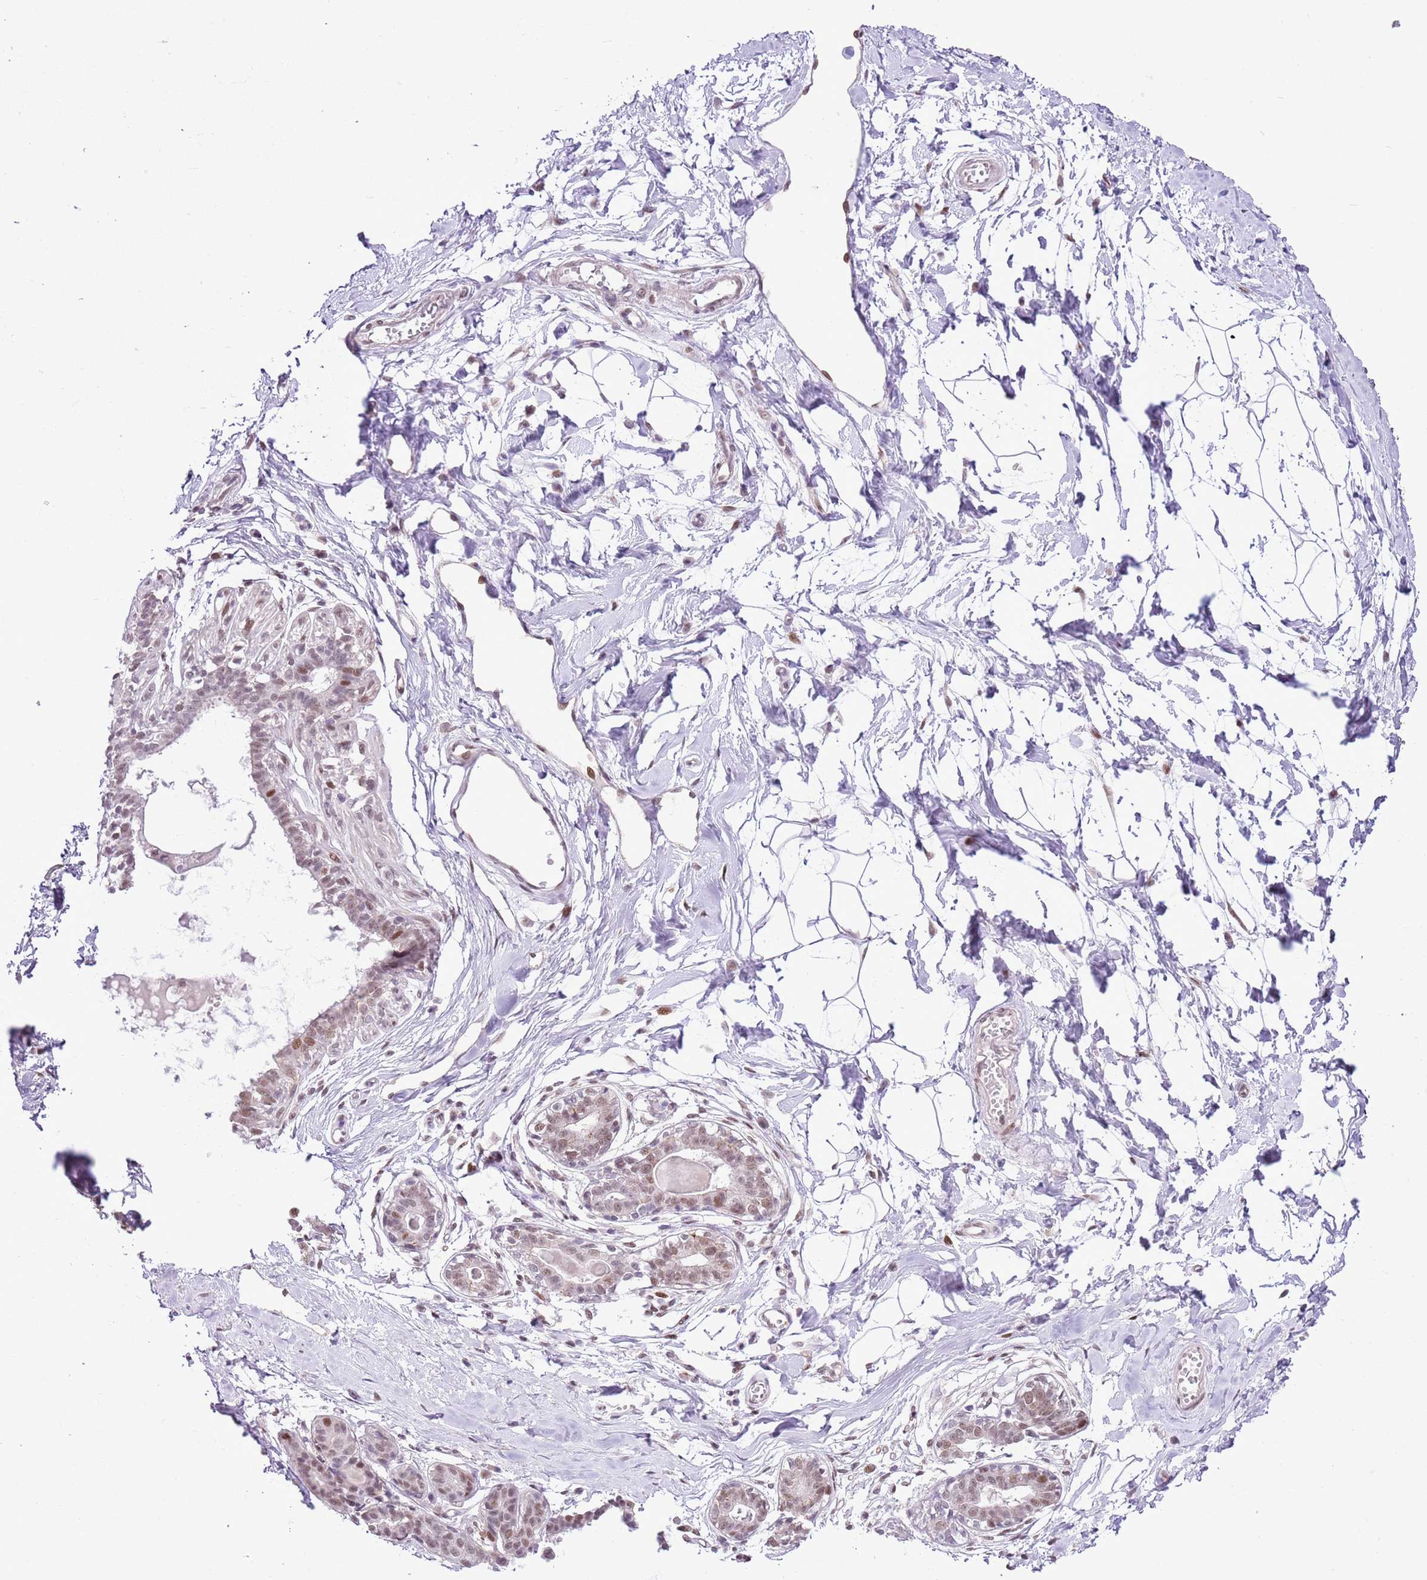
{"staining": {"intensity": "negative", "quantity": "none", "location": "none"}, "tissue": "breast", "cell_type": "Adipocytes", "image_type": "normal", "snomed": [{"axis": "morphology", "description": "Normal tissue, NOS"}, {"axis": "topography", "description": "Breast"}], "caption": "This is an immunohistochemistry (IHC) photomicrograph of unremarkable human breast. There is no staining in adipocytes.", "gene": "NACC2", "patient": {"sex": "female", "age": 45}}